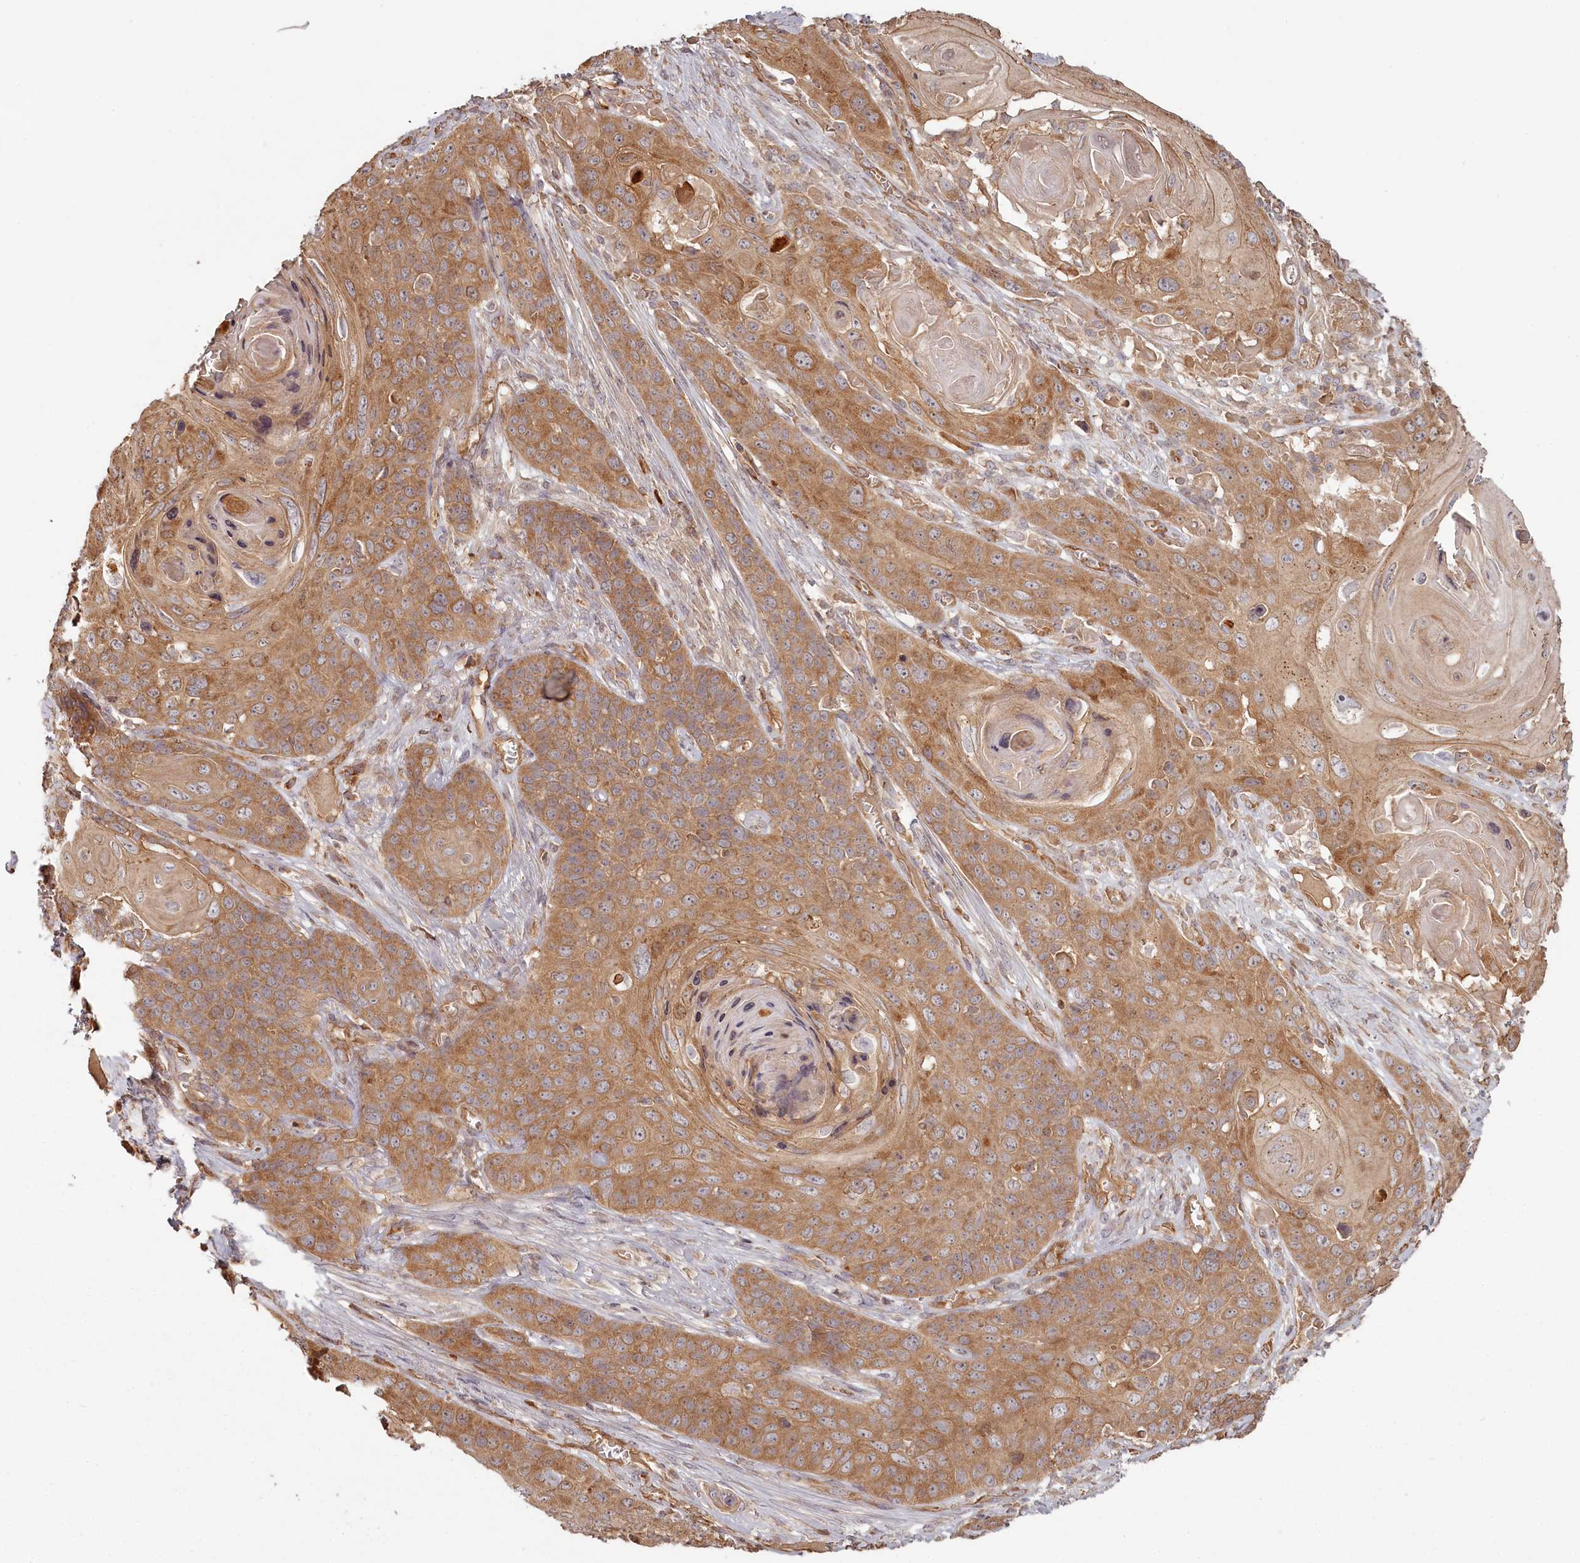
{"staining": {"intensity": "moderate", "quantity": ">75%", "location": "cytoplasmic/membranous"}, "tissue": "skin cancer", "cell_type": "Tumor cells", "image_type": "cancer", "snomed": [{"axis": "morphology", "description": "Squamous cell carcinoma, NOS"}, {"axis": "topography", "description": "Skin"}], "caption": "An image showing moderate cytoplasmic/membranous positivity in about >75% of tumor cells in squamous cell carcinoma (skin), as visualized by brown immunohistochemical staining.", "gene": "TMIE", "patient": {"sex": "male", "age": 55}}